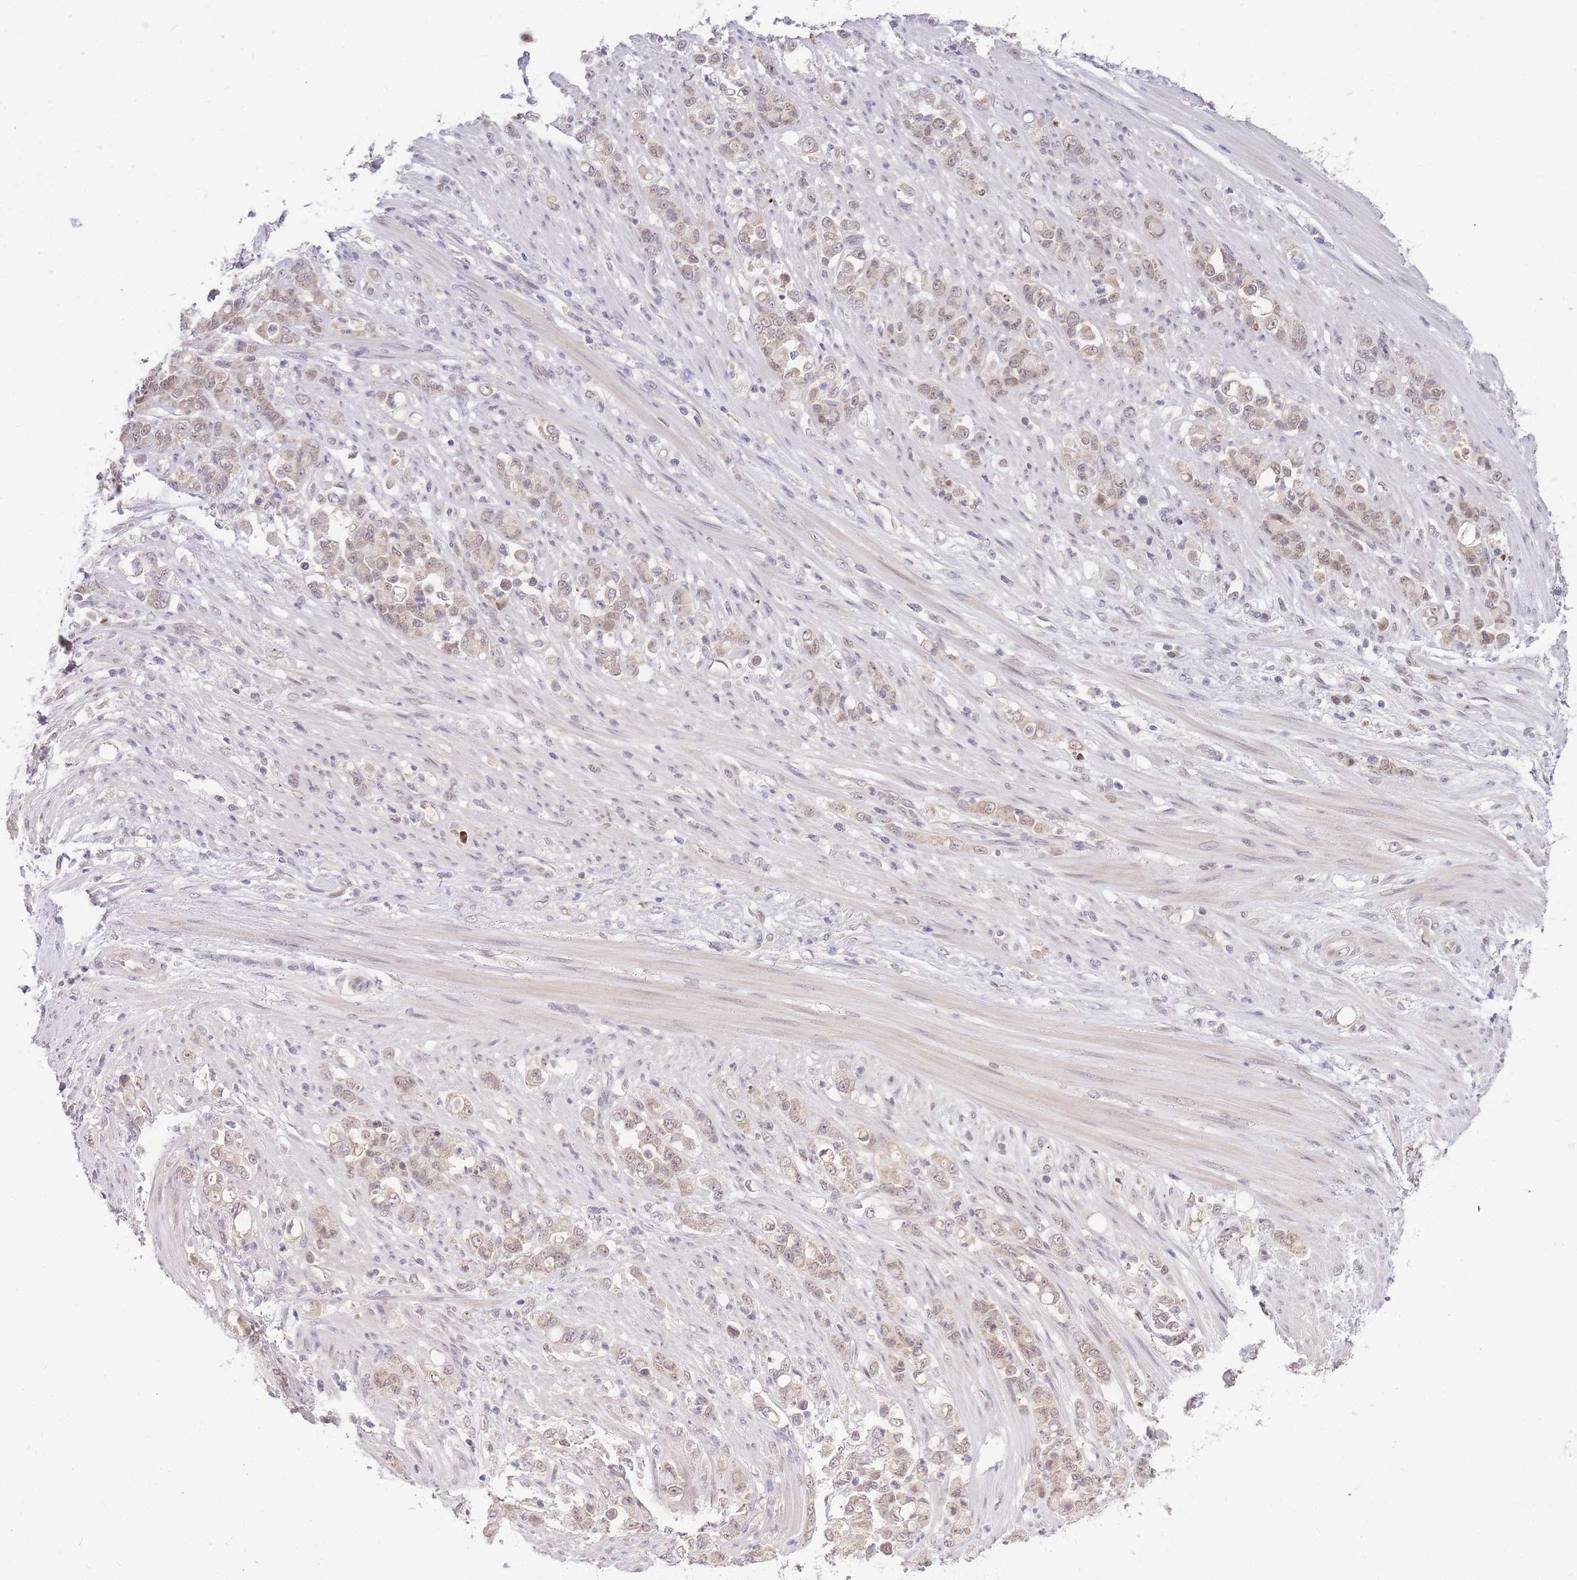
{"staining": {"intensity": "weak", "quantity": ">75%", "location": "cytoplasmic/membranous,nuclear"}, "tissue": "stomach cancer", "cell_type": "Tumor cells", "image_type": "cancer", "snomed": [{"axis": "morphology", "description": "Normal tissue, NOS"}, {"axis": "morphology", "description": "Adenocarcinoma, NOS"}, {"axis": "topography", "description": "Stomach"}], "caption": "A photomicrograph of human adenocarcinoma (stomach) stained for a protein shows weak cytoplasmic/membranous and nuclear brown staining in tumor cells. Using DAB (brown) and hematoxylin (blue) stains, captured at high magnification using brightfield microscopy.", "gene": "PUS10", "patient": {"sex": "female", "age": 79}}